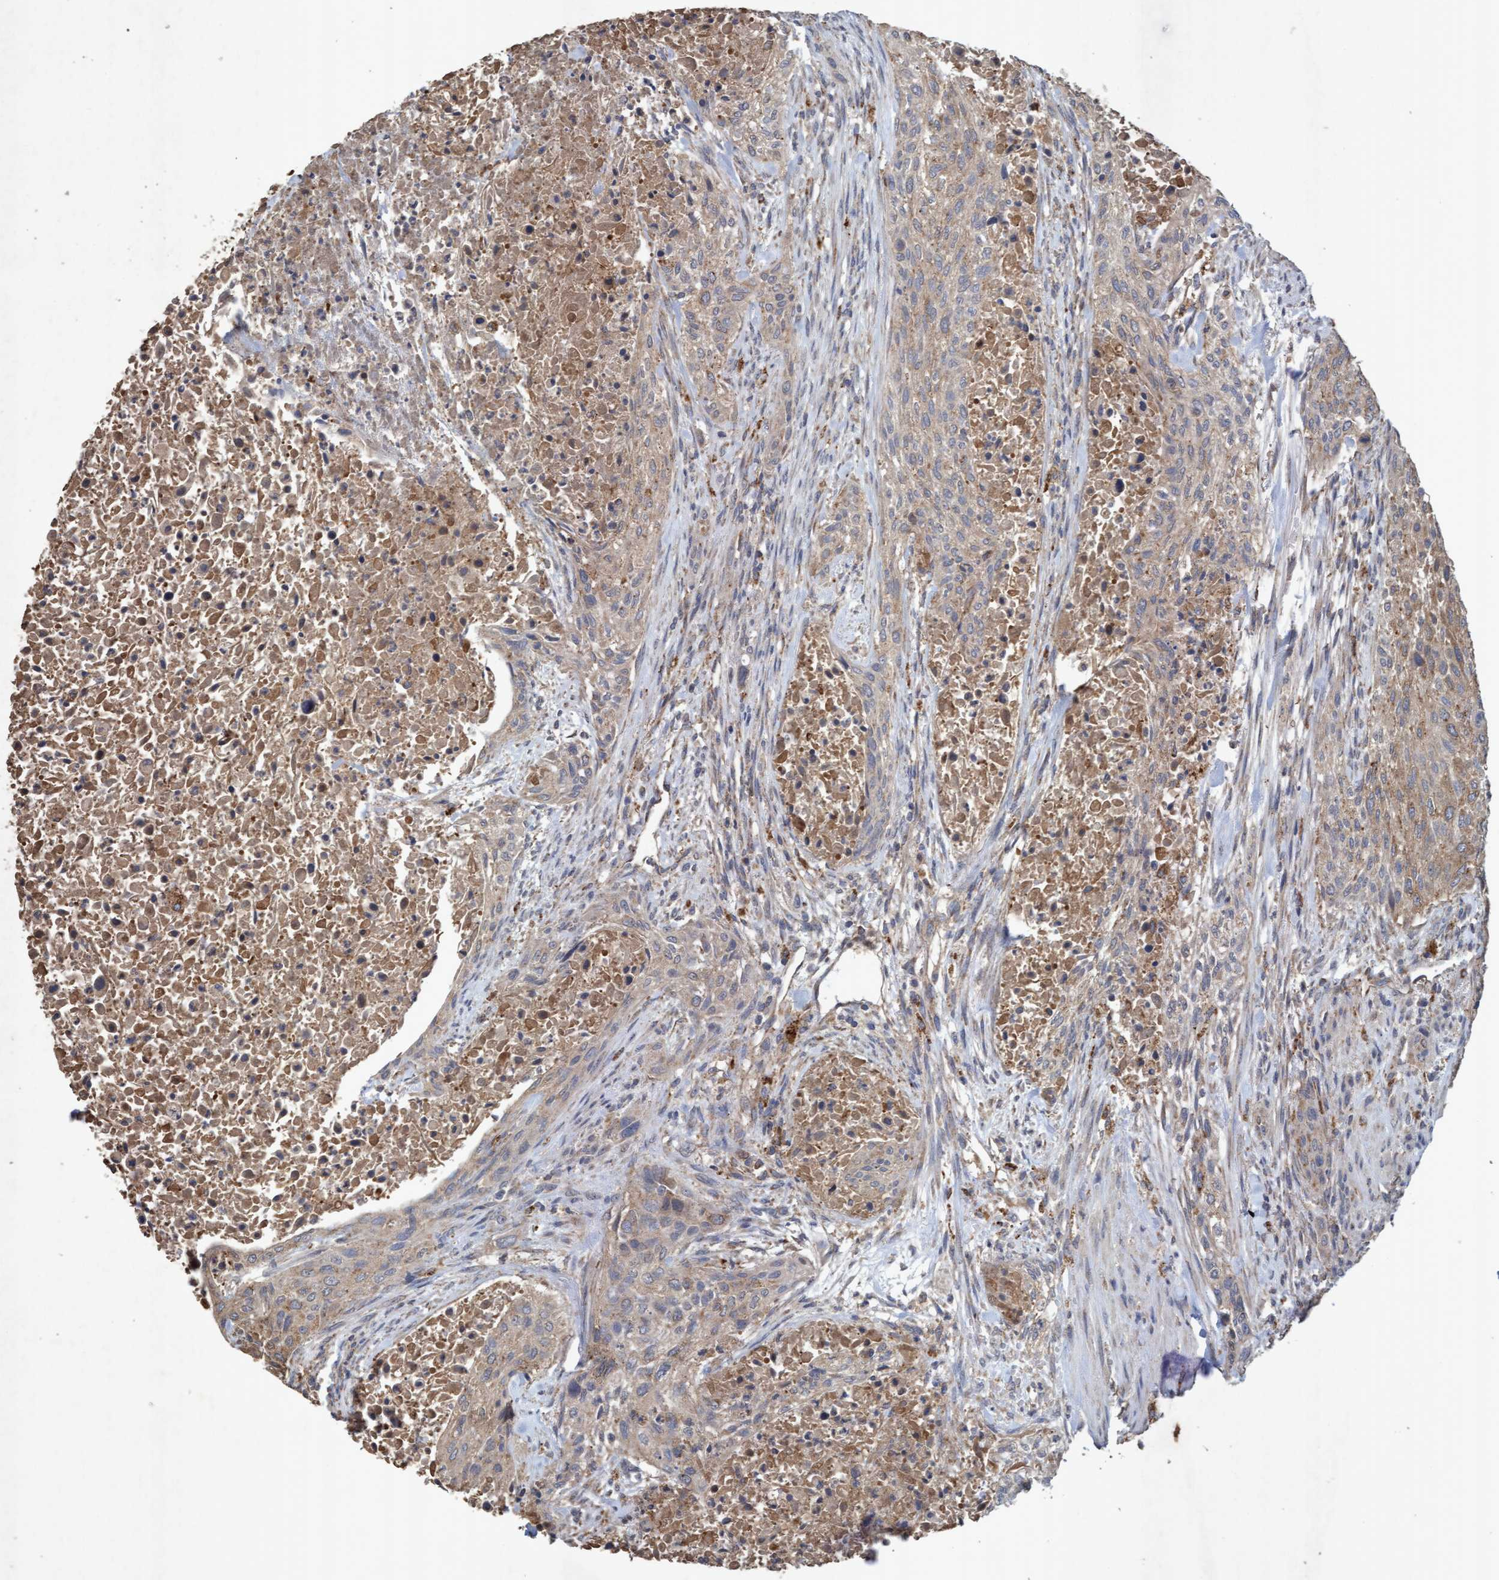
{"staining": {"intensity": "weak", "quantity": ">75%", "location": "cytoplasmic/membranous"}, "tissue": "urothelial cancer", "cell_type": "Tumor cells", "image_type": "cancer", "snomed": [{"axis": "morphology", "description": "Urothelial carcinoma, Low grade"}, {"axis": "morphology", "description": "Urothelial carcinoma, High grade"}, {"axis": "topography", "description": "Urinary bladder"}], "caption": "Urothelial cancer was stained to show a protein in brown. There is low levels of weak cytoplasmic/membranous staining in approximately >75% of tumor cells. (IHC, brightfield microscopy, high magnification).", "gene": "ATPAF2", "patient": {"sex": "male", "age": 35}}